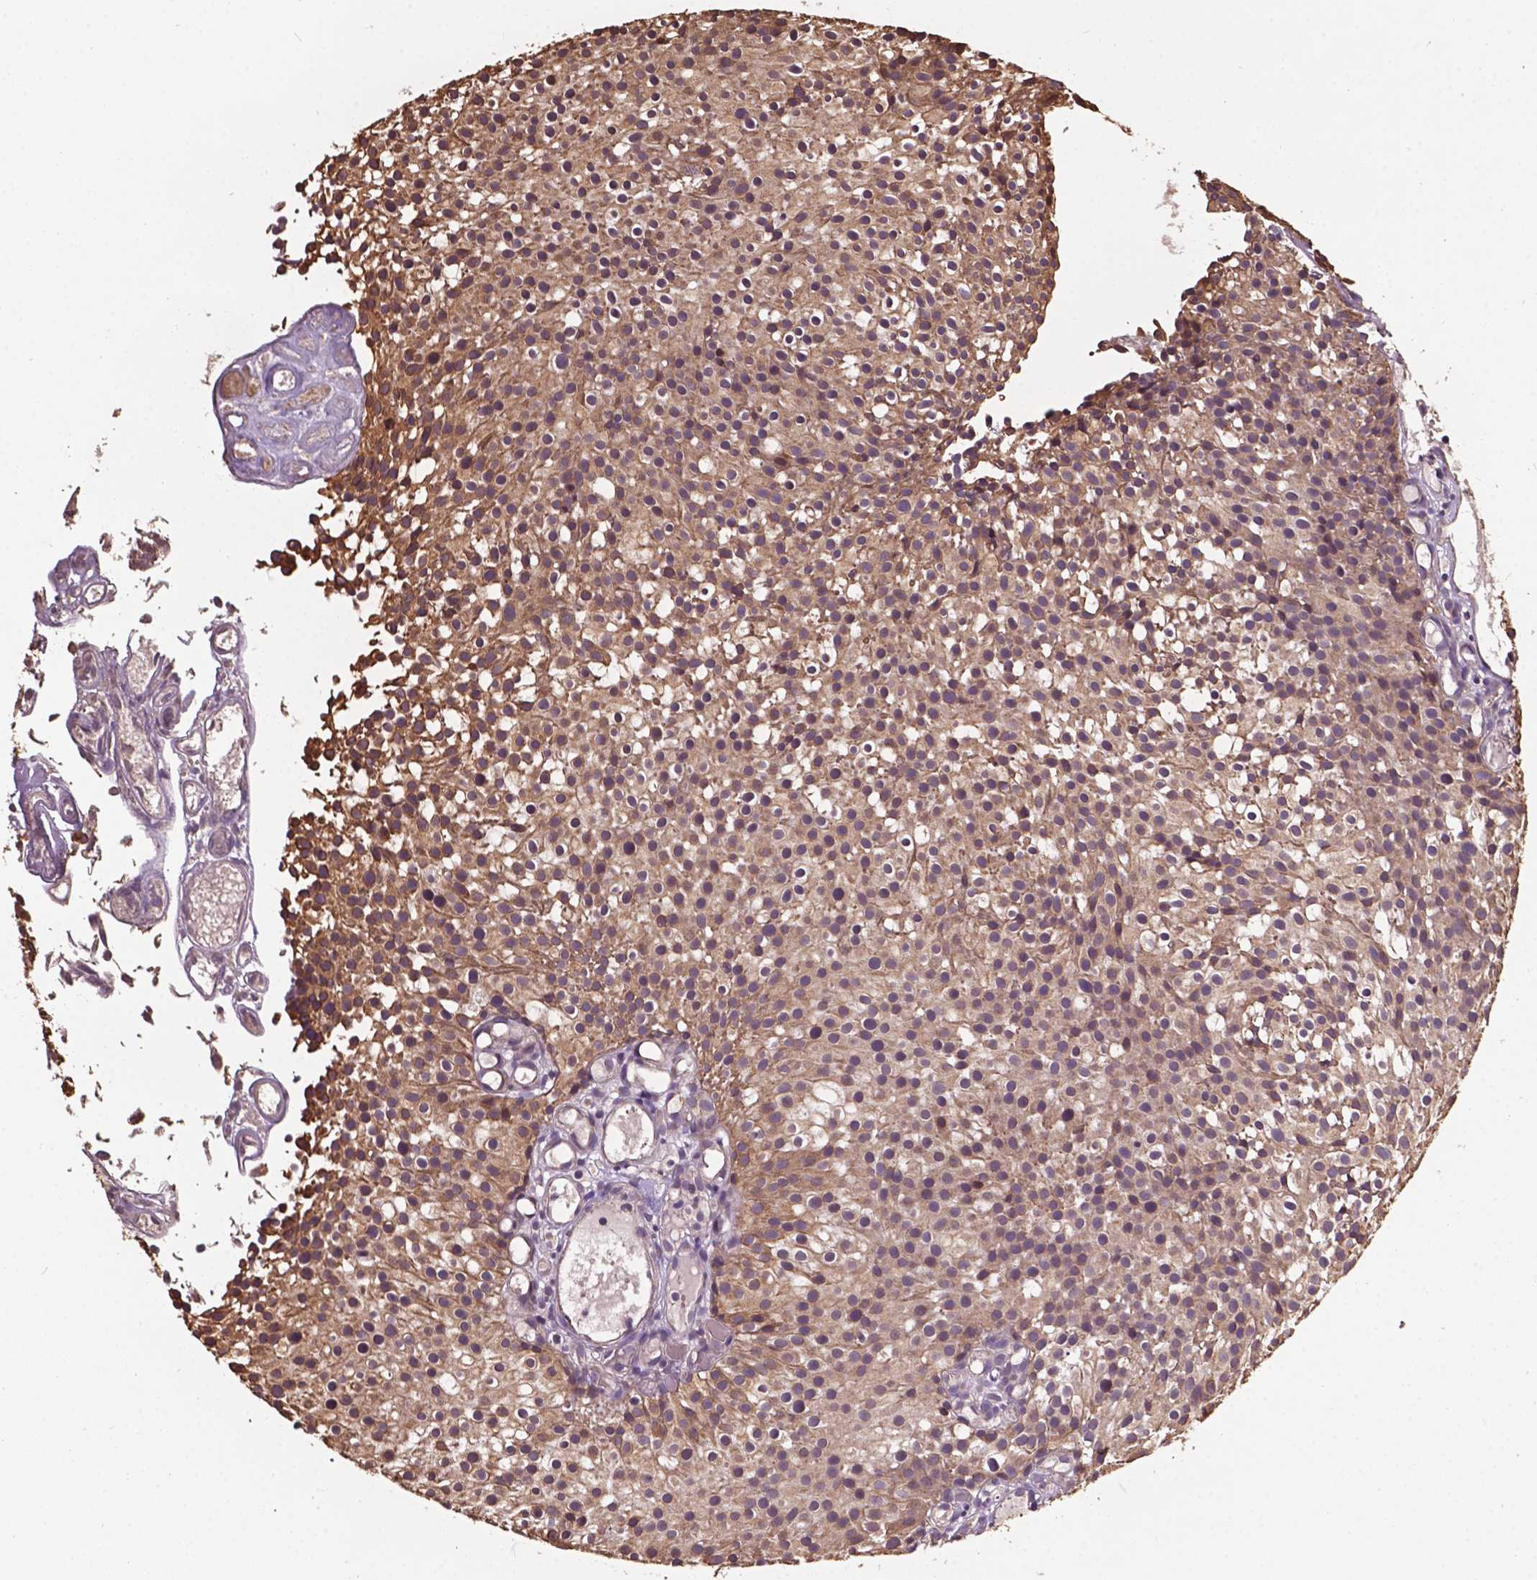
{"staining": {"intensity": "weak", "quantity": ">75%", "location": "cytoplasmic/membranous"}, "tissue": "urothelial cancer", "cell_type": "Tumor cells", "image_type": "cancer", "snomed": [{"axis": "morphology", "description": "Urothelial carcinoma, Low grade"}, {"axis": "topography", "description": "Urinary bladder"}], "caption": "Urothelial carcinoma (low-grade) stained with a brown dye exhibits weak cytoplasmic/membranous positive positivity in approximately >75% of tumor cells.", "gene": "GLRA2", "patient": {"sex": "male", "age": 63}}